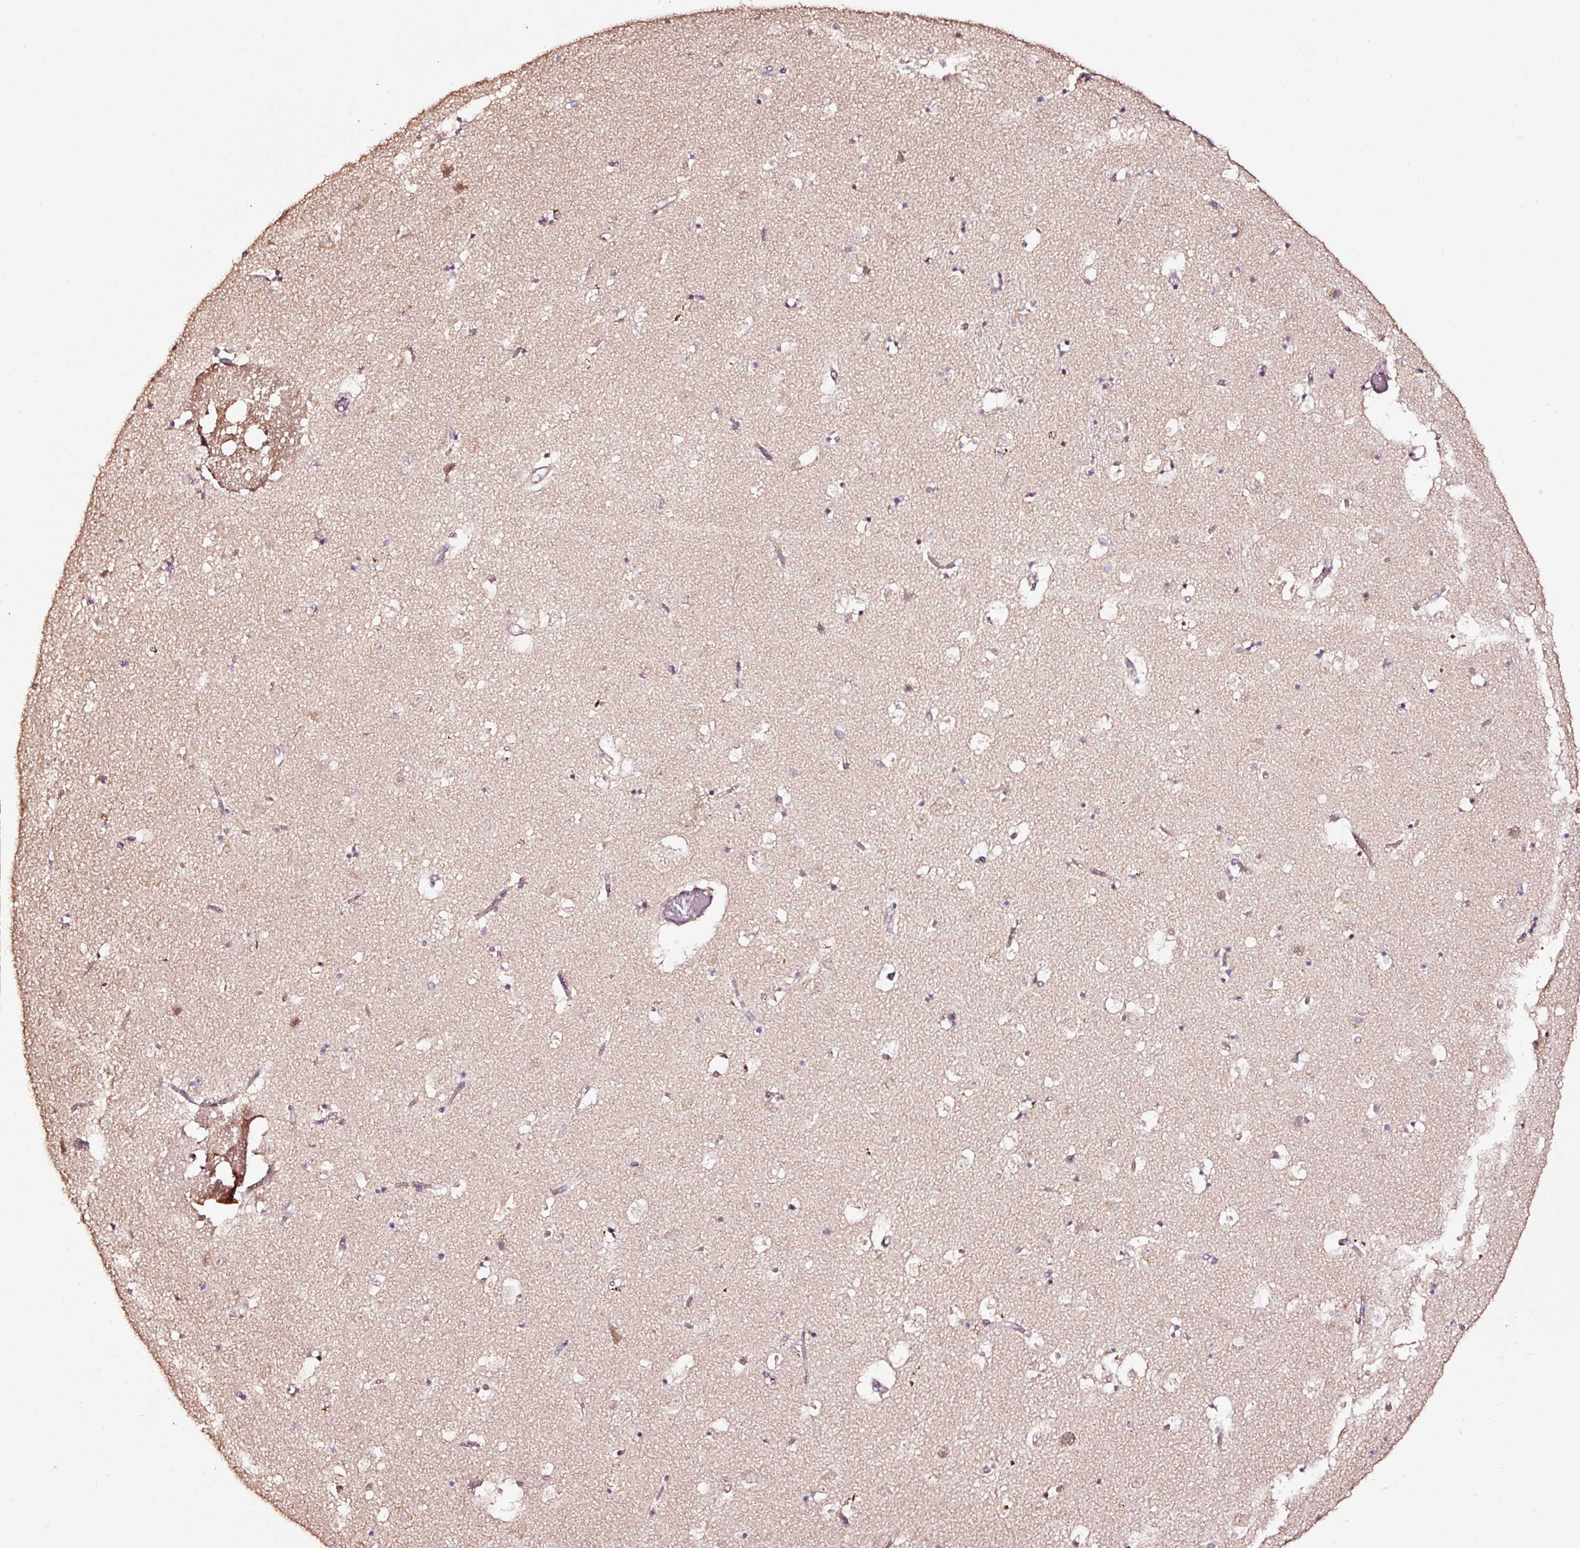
{"staining": {"intensity": "weak", "quantity": "<25%", "location": "cytoplasmic/membranous"}, "tissue": "caudate", "cell_type": "Glial cells", "image_type": "normal", "snomed": [{"axis": "morphology", "description": "Normal tissue, NOS"}, {"axis": "topography", "description": "Lateral ventricle wall"}], "caption": "Glial cells are negative for protein expression in normal human caudate. (DAB (3,3'-diaminobenzidine) immunohistochemistry, high magnification).", "gene": "TPM1", "patient": {"sex": "male", "age": 58}}